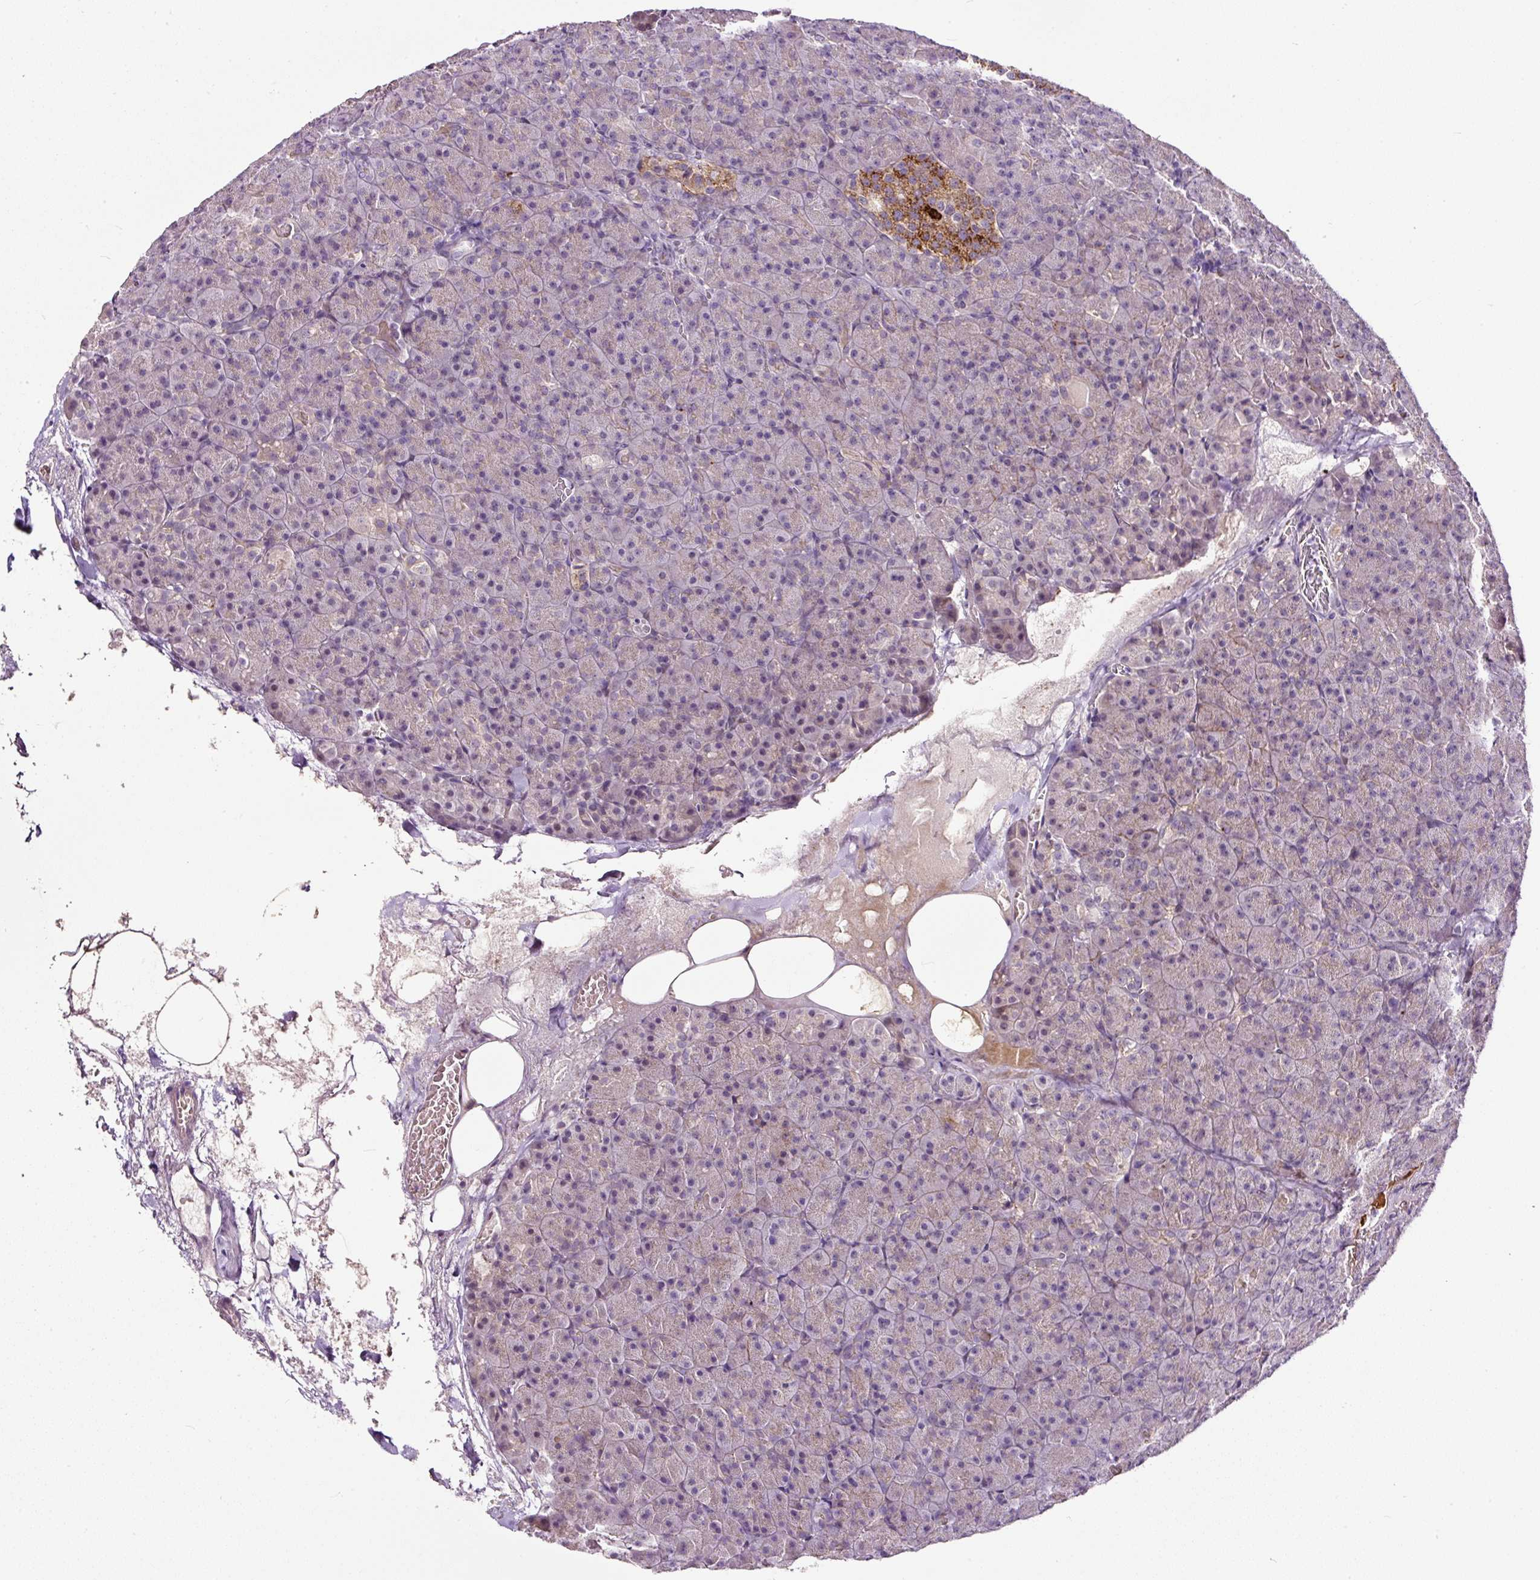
{"staining": {"intensity": "weak", "quantity": "<25%", "location": "cytoplasmic/membranous"}, "tissue": "pancreas", "cell_type": "Exocrine glandular cells", "image_type": "normal", "snomed": [{"axis": "morphology", "description": "Normal tissue, NOS"}, {"axis": "topography", "description": "Pancreas"}], "caption": "DAB immunohistochemical staining of benign pancreas demonstrates no significant expression in exocrine glandular cells. (DAB (3,3'-diaminobenzidine) immunohistochemistry with hematoxylin counter stain).", "gene": "LRRC24", "patient": {"sex": "female", "age": 74}}